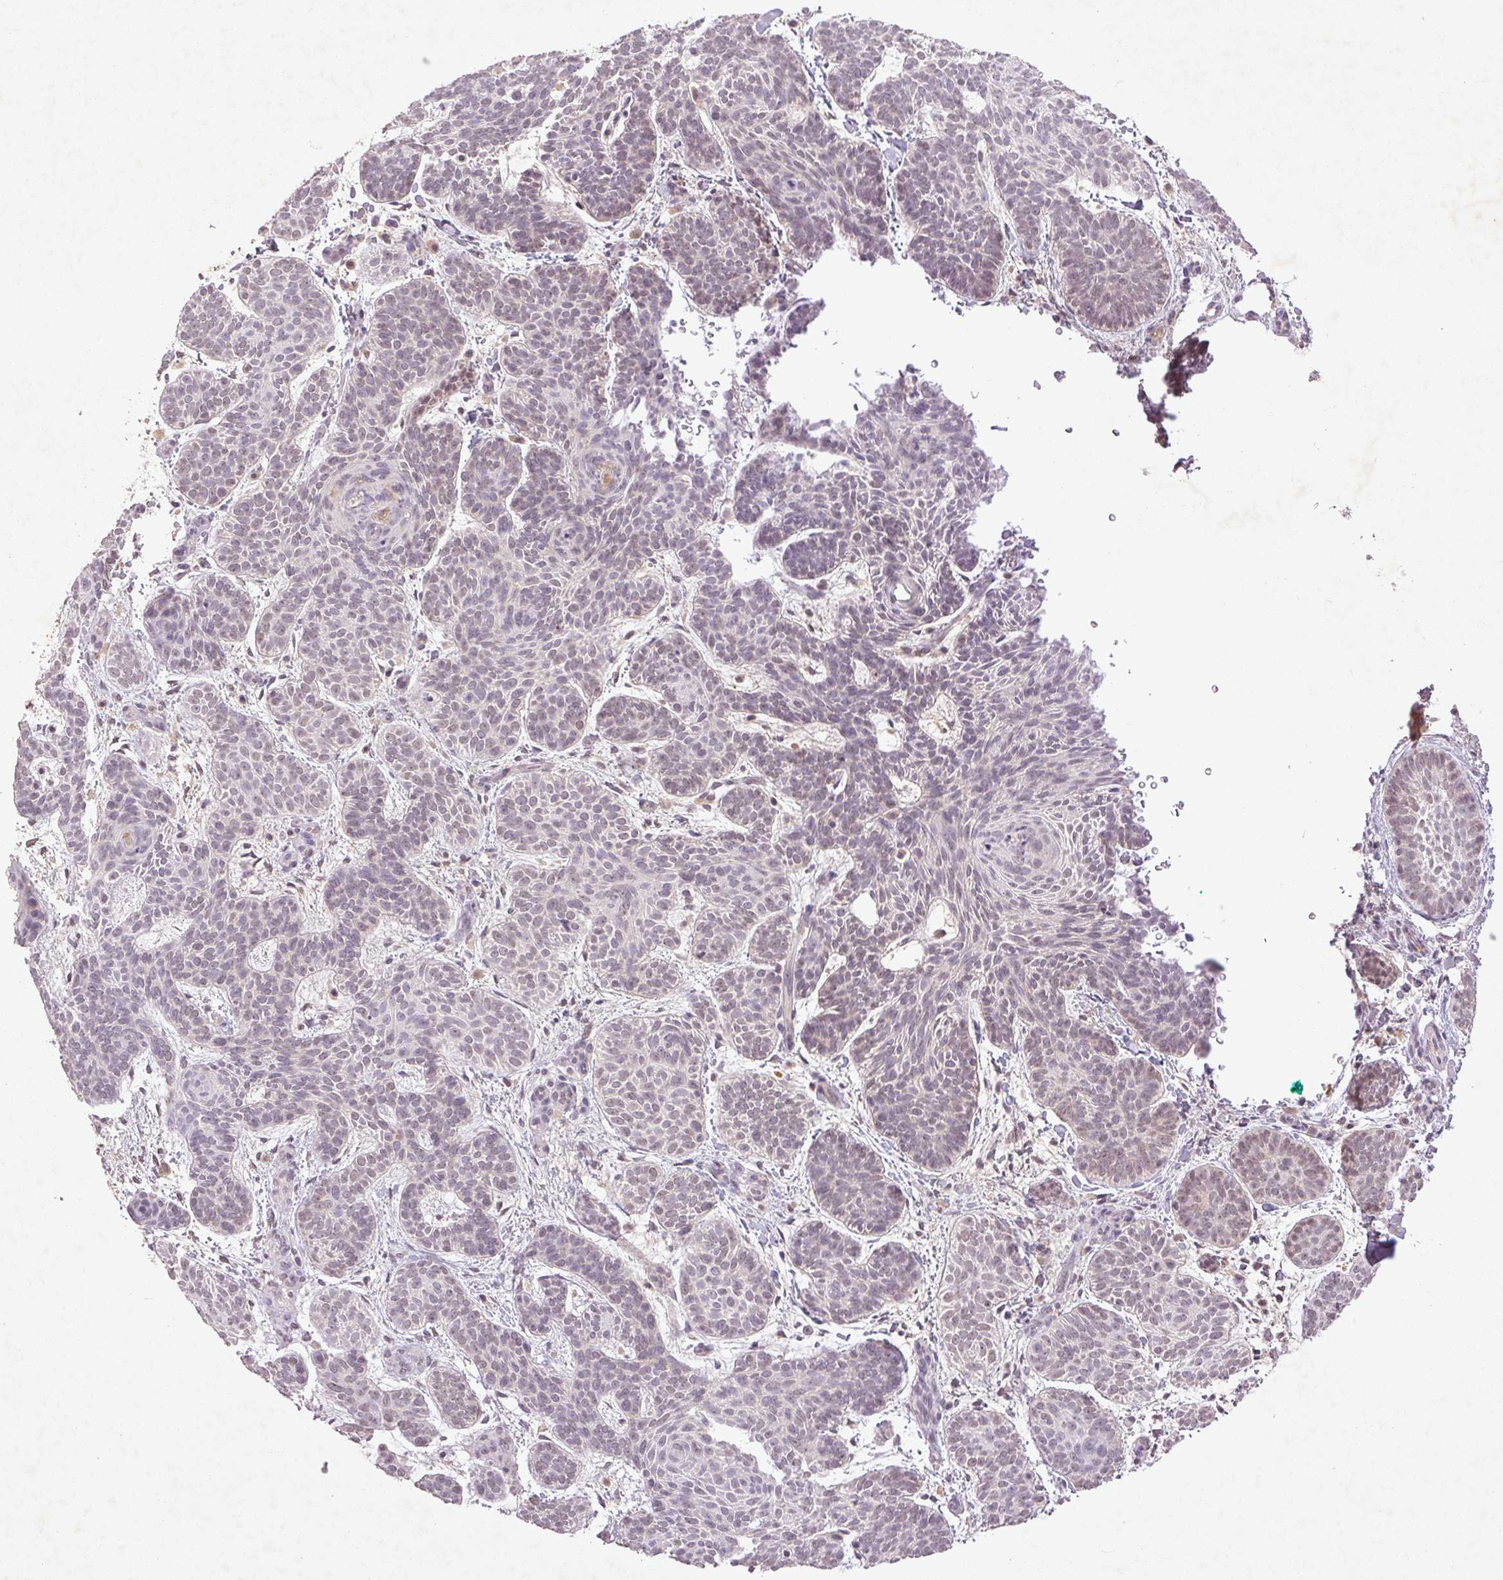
{"staining": {"intensity": "negative", "quantity": "none", "location": "none"}, "tissue": "skin cancer", "cell_type": "Tumor cells", "image_type": "cancer", "snomed": [{"axis": "morphology", "description": "Basal cell carcinoma"}, {"axis": "topography", "description": "Skin"}], "caption": "Immunohistochemistry of human basal cell carcinoma (skin) shows no positivity in tumor cells. The staining is performed using DAB brown chromogen with nuclei counter-stained in using hematoxylin.", "gene": "FAM168B", "patient": {"sex": "female", "age": 82}}